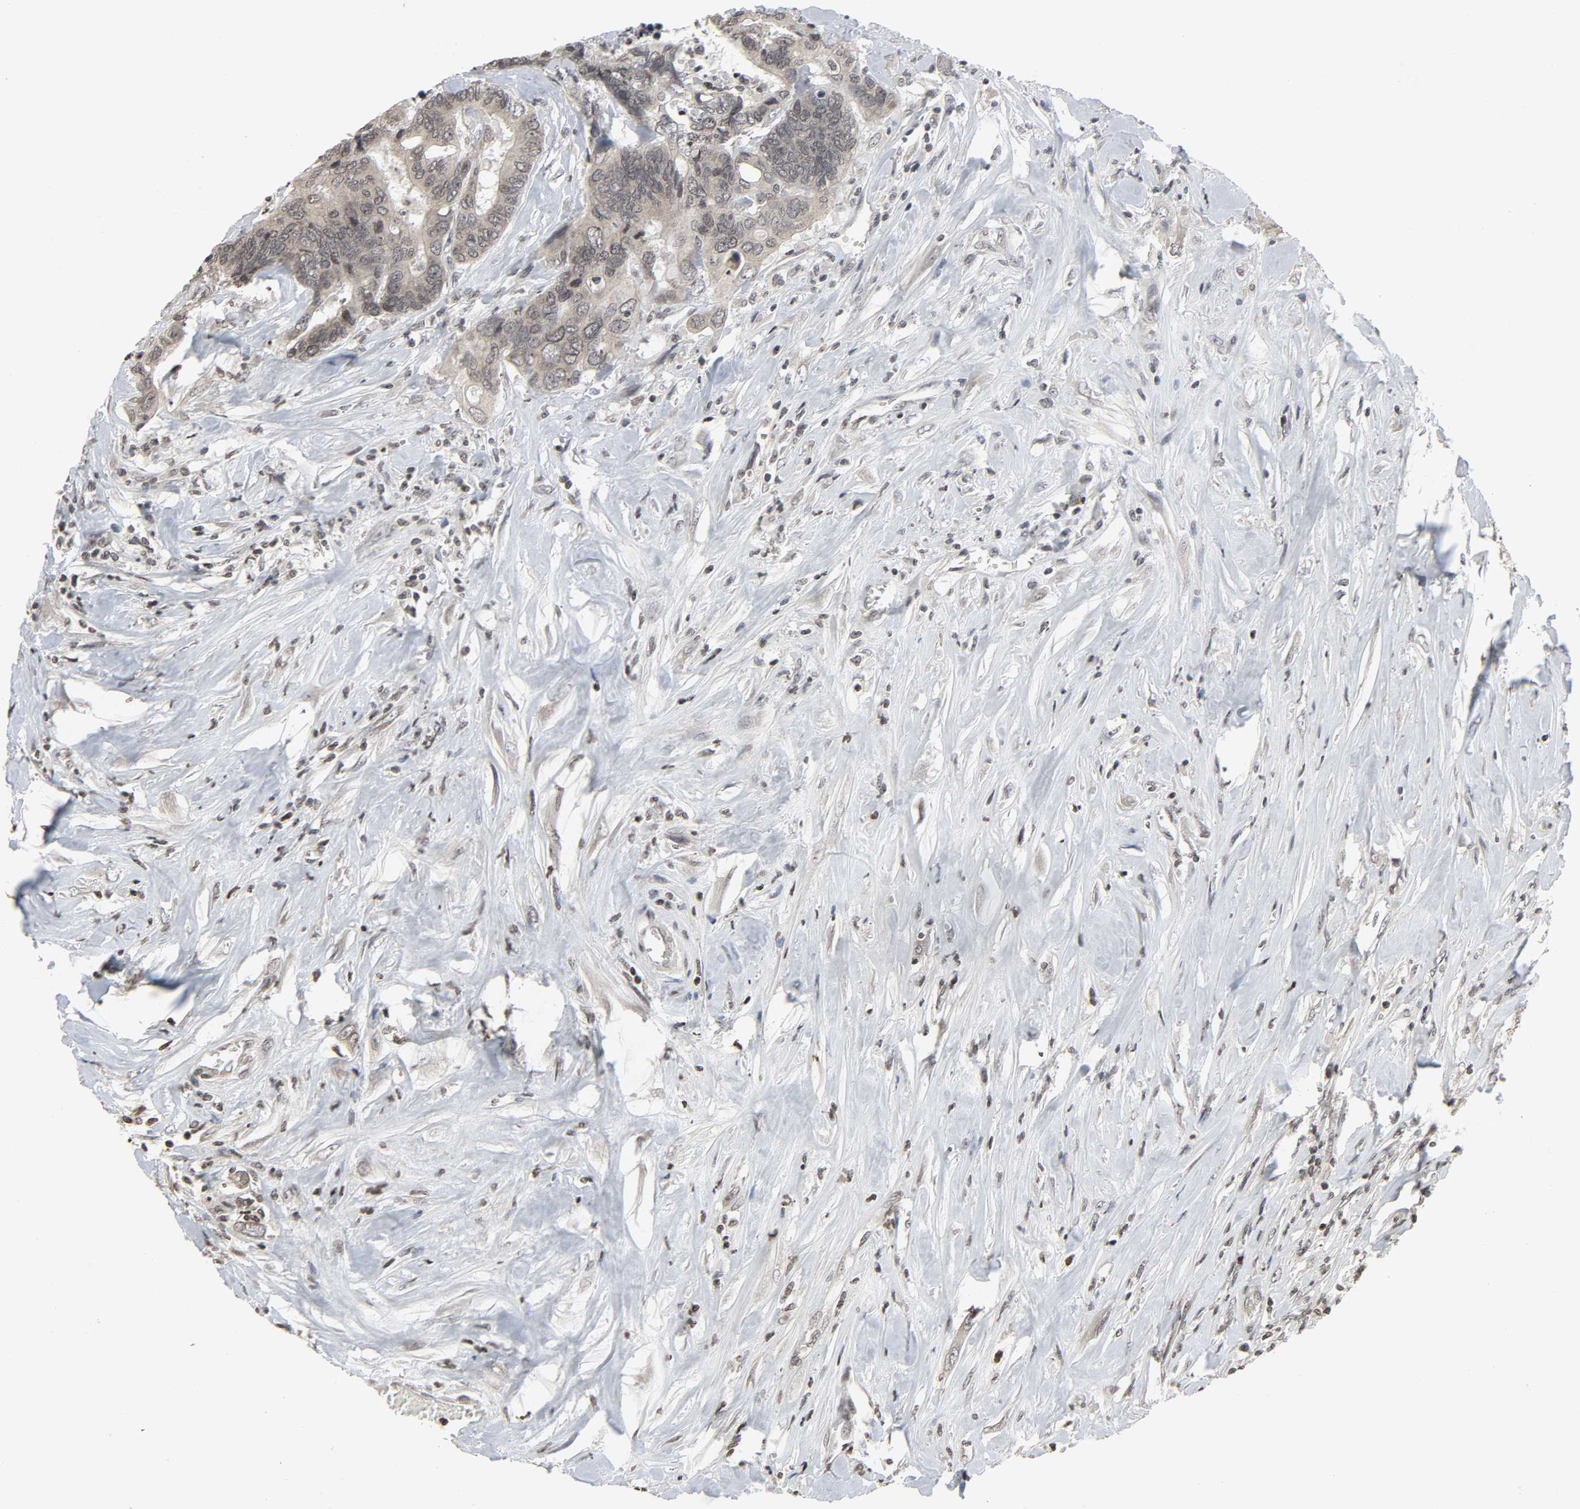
{"staining": {"intensity": "moderate", "quantity": ">75%", "location": "nuclear"}, "tissue": "colorectal cancer", "cell_type": "Tumor cells", "image_type": "cancer", "snomed": [{"axis": "morphology", "description": "Adenocarcinoma, NOS"}, {"axis": "topography", "description": "Rectum"}], "caption": "Immunohistochemistry (DAB) staining of colorectal cancer exhibits moderate nuclear protein positivity in approximately >75% of tumor cells. Using DAB (brown) and hematoxylin (blue) stains, captured at high magnification using brightfield microscopy.", "gene": "ELAVL1", "patient": {"sex": "male", "age": 55}}